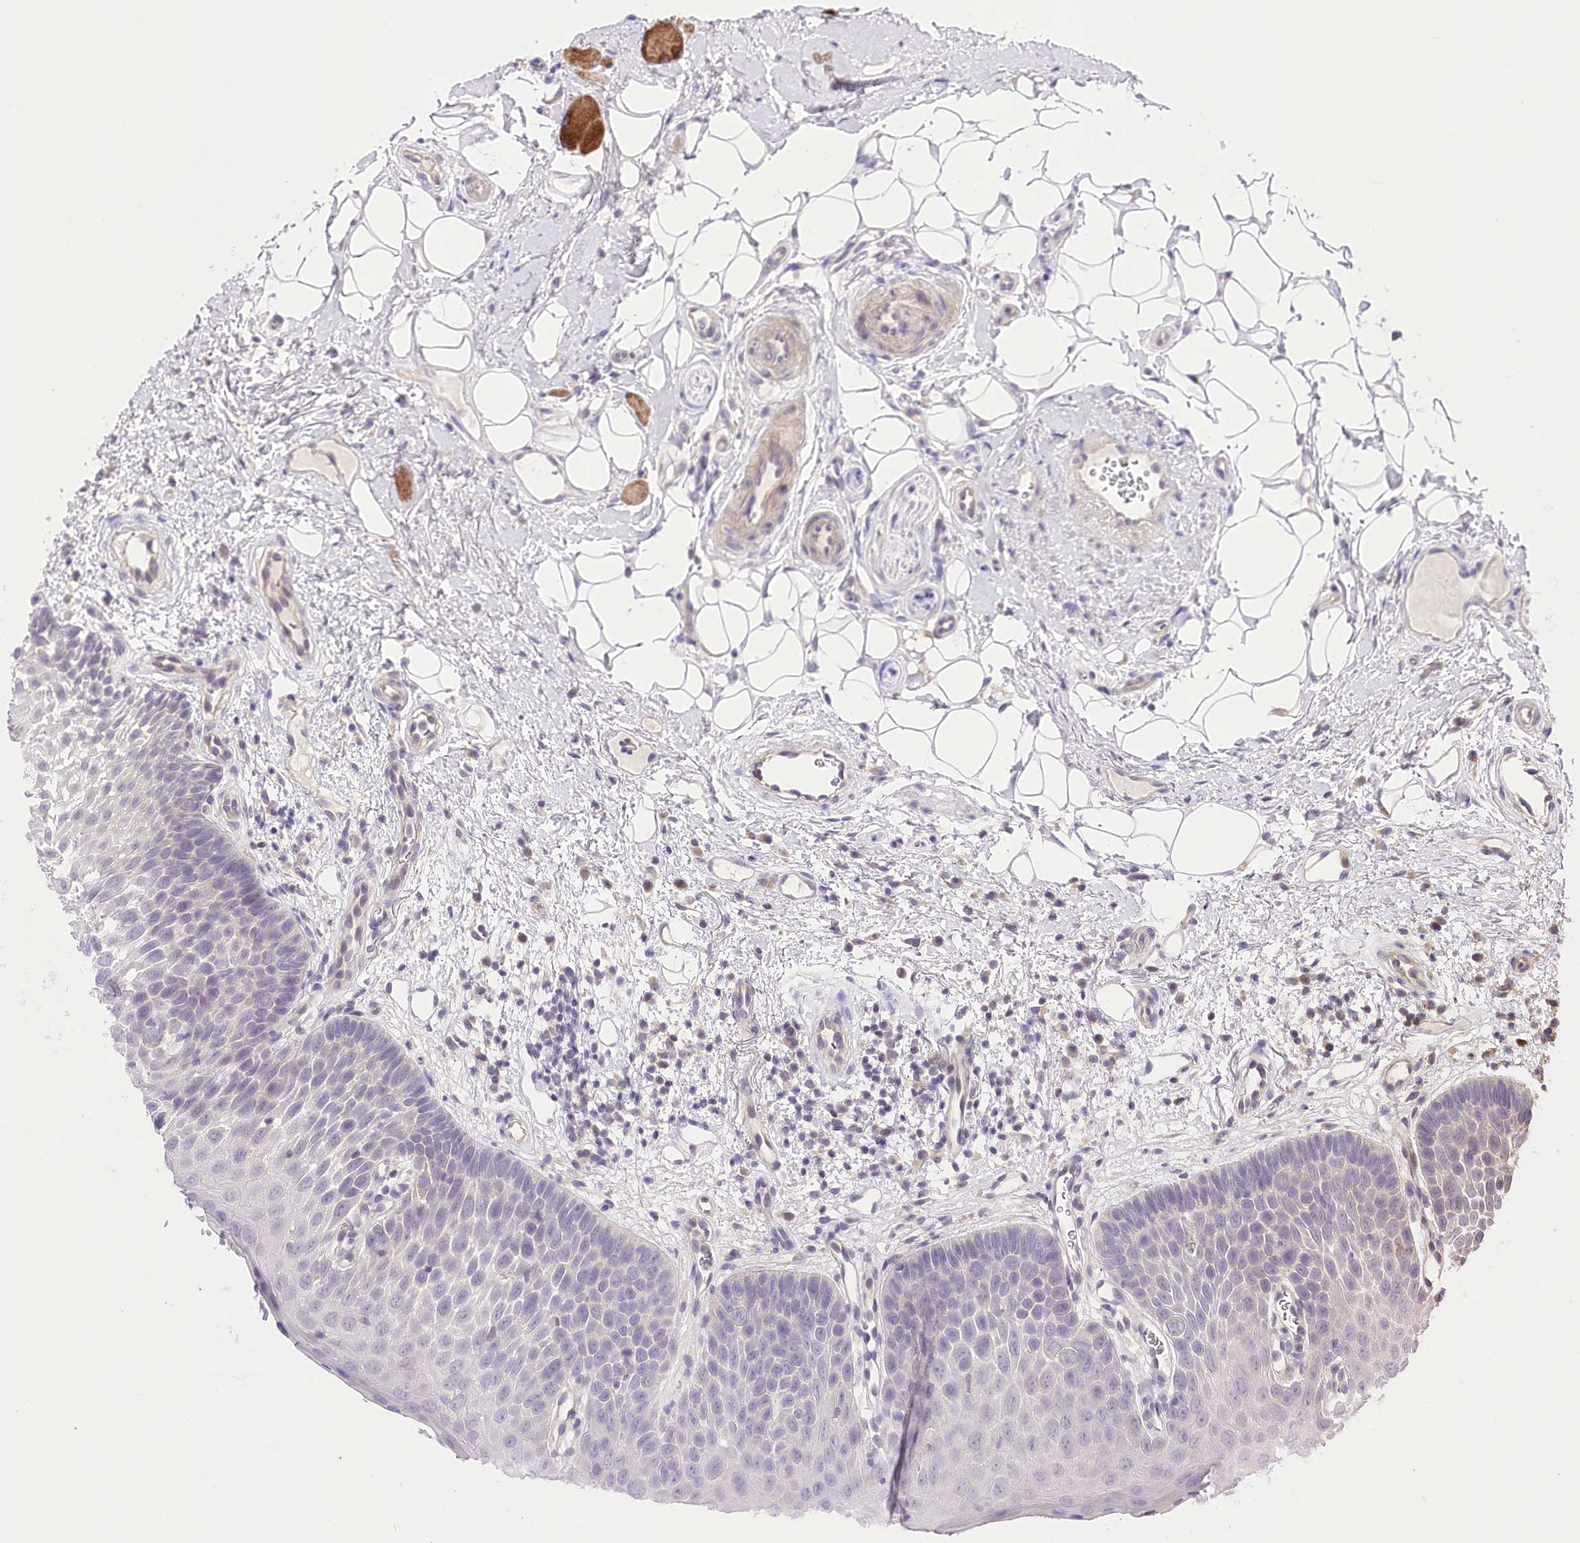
{"staining": {"intensity": "negative", "quantity": "none", "location": "none"}, "tissue": "oral mucosa", "cell_type": "Squamous epithelial cells", "image_type": "normal", "snomed": [{"axis": "morphology", "description": "No evidence of malignacy"}, {"axis": "topography", "description": "Oral tissue"}, {"axis": "topography", "description": "Head-Neck"}], "caption": "Micrograph shows no significant protein staining in squamous epithelial cells of benign oral mucosa.", "gene": "HELT", "patient": {"sex": "male", "age": 68}}